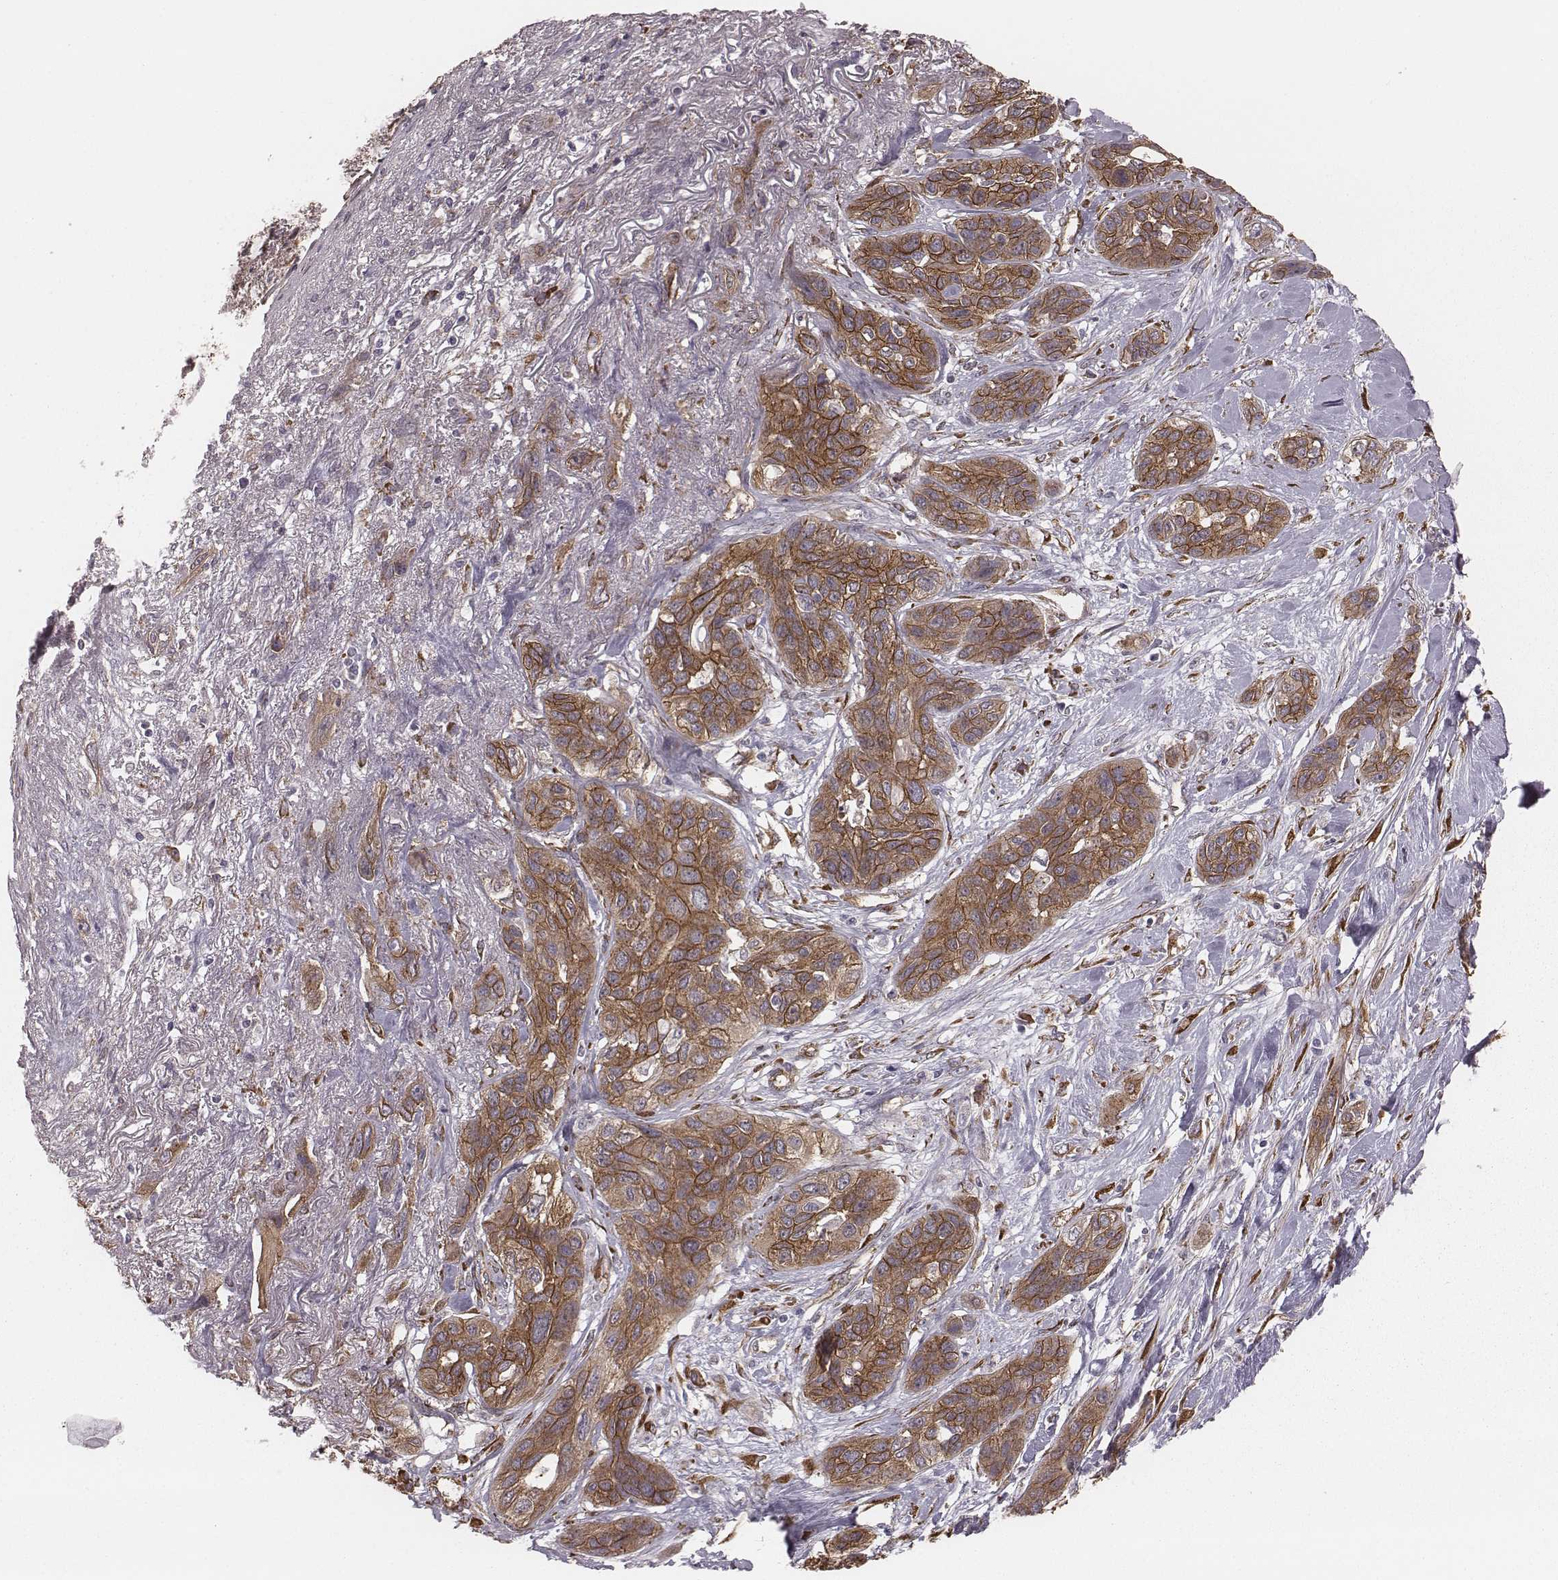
{"staining": {"intensity": "moderate", "quantity": ">75%", "location": "cytoplasmic/membranous"}, "tissue": "lung cancer", "cell_type": "Tumor cells", "image_type": "cancer", "snomed": [{"axis": "morphology", "description": "Squamous cell carcinoma, NOS"}, {"axis": "topography", "description": "Lung"}], "caption": "Approximately >75% of tumor cells in human lung squamous cell carcinoma display moderate cytoplasmic/membranous protein expression as visualized by brown immunohistochemical staining.", "gene": "PALMD", "patient": {"sex": "female", "age": 70}}